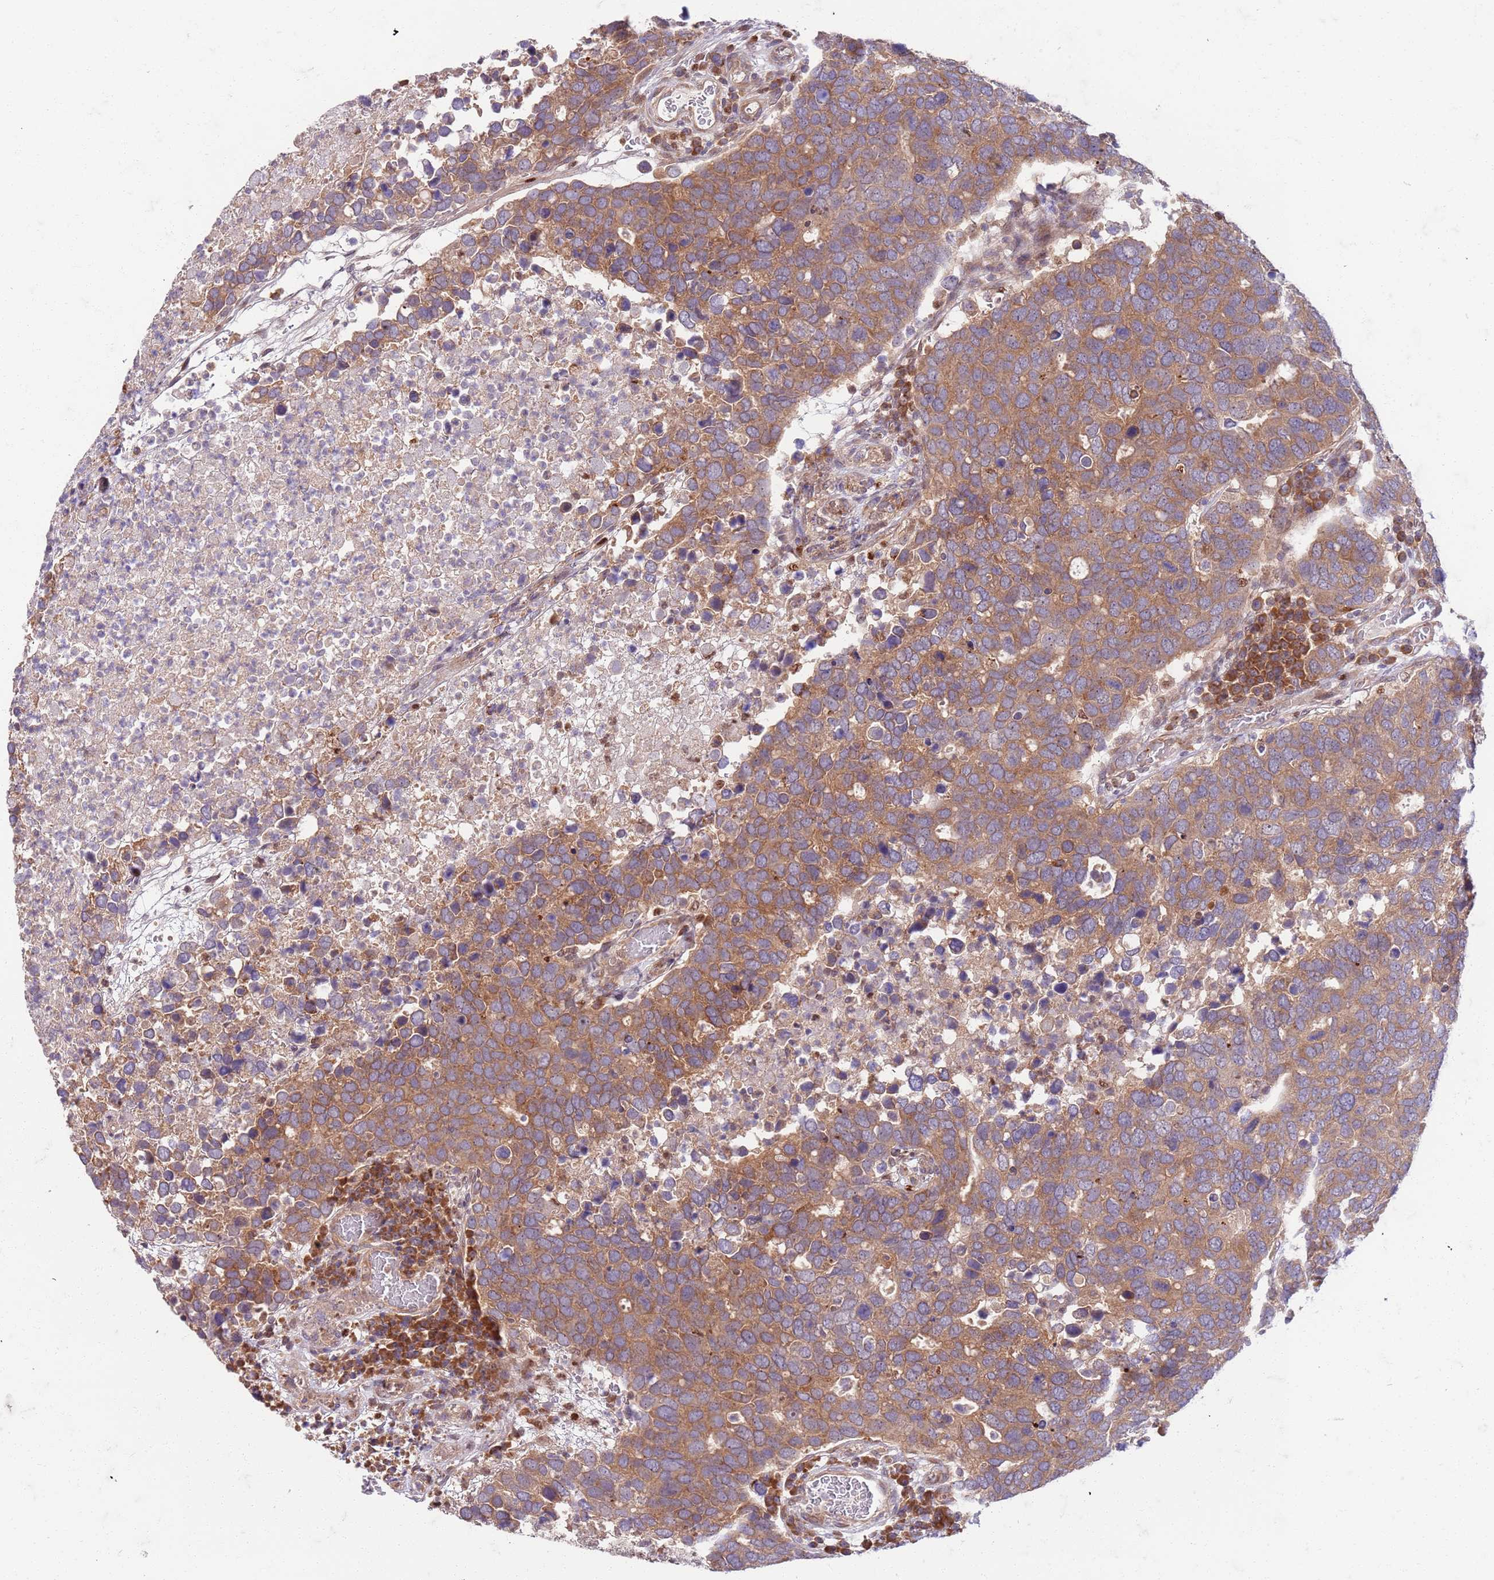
{"staining": {"intensity": "moderate", "quantity": ">75%", "location": "cytoplasmic/membranous"}, "tissue": "breast cancer", "cell_type": "Tumor cells", "image_type": "cancer", "snomed": [{"axis": "morphology", "description": "Duct carcinoma"}, {"axis": "topography", "description": "Breast"}], "caption": "A medium amount of moderate cytoplasmic/membranous staining is identified in approximately >75% of tumor cells in breast infiltrating ductal carcinoma tissue. Ihc stains the protein of interest in brown and the nuclei are stained blue.", "gene": "OSBP", "patient": {"sex": "female", "age": 83}}